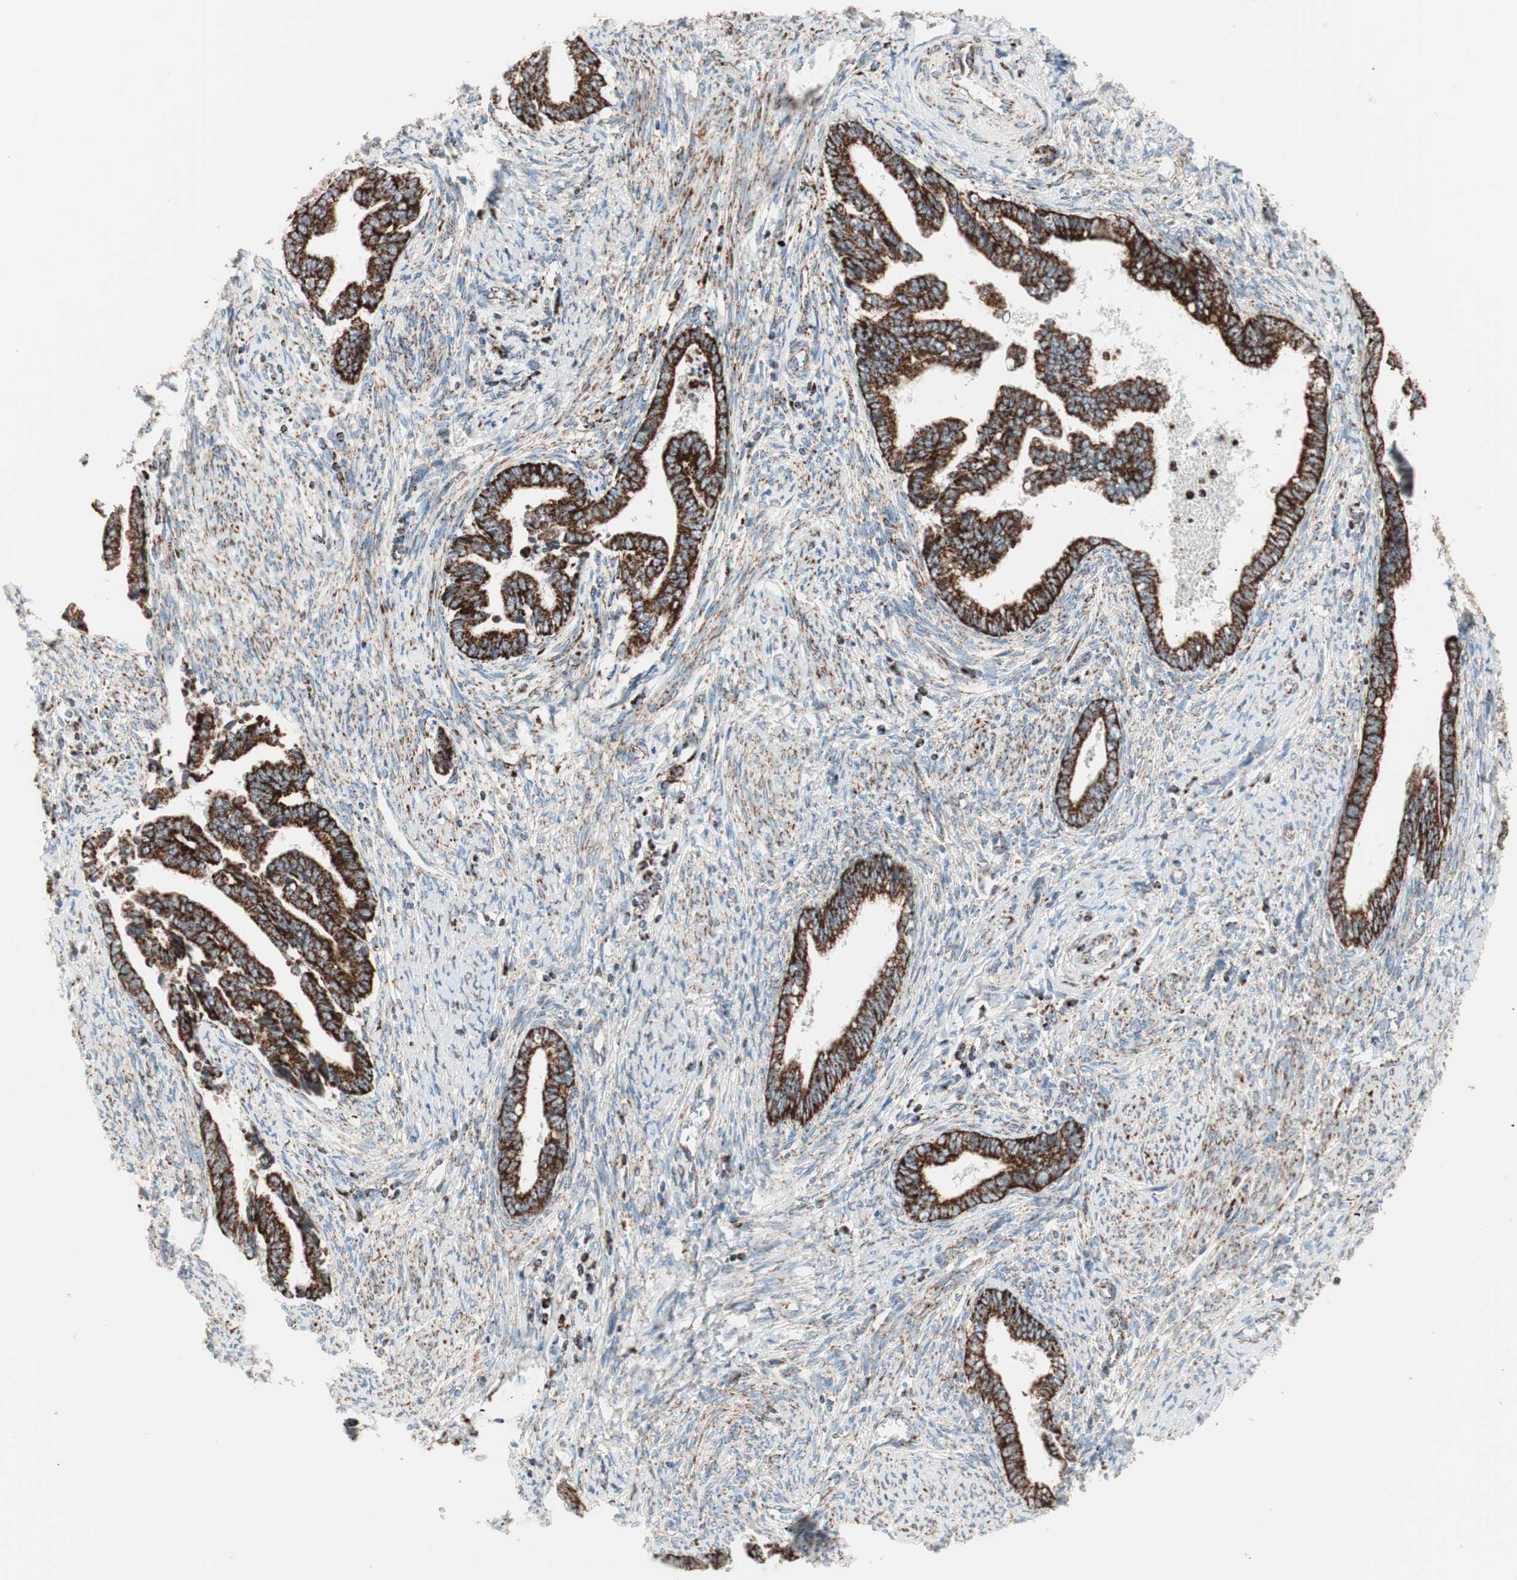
{"staining": {"intensity": "strong", "quantity": ">75%", "location": "cytoplasmic/membranous"}, "tissue": "cervical cancer", "cell_type": "Tumor cells", "image_type": "cancer", "snomed": [{"axis": "morphology", "description": "Adenocarcinoma, NOS"}, {"axis": "topography", "description": "Cervix"}], "caption": "Human cervical cancer stained with a brown dye exhibits strong cytoplasmic/membranous positive staining in approximately >75% of tumor cells.", "gene": "TOMM20", "patient": {"sex": "female", "age": 44}}